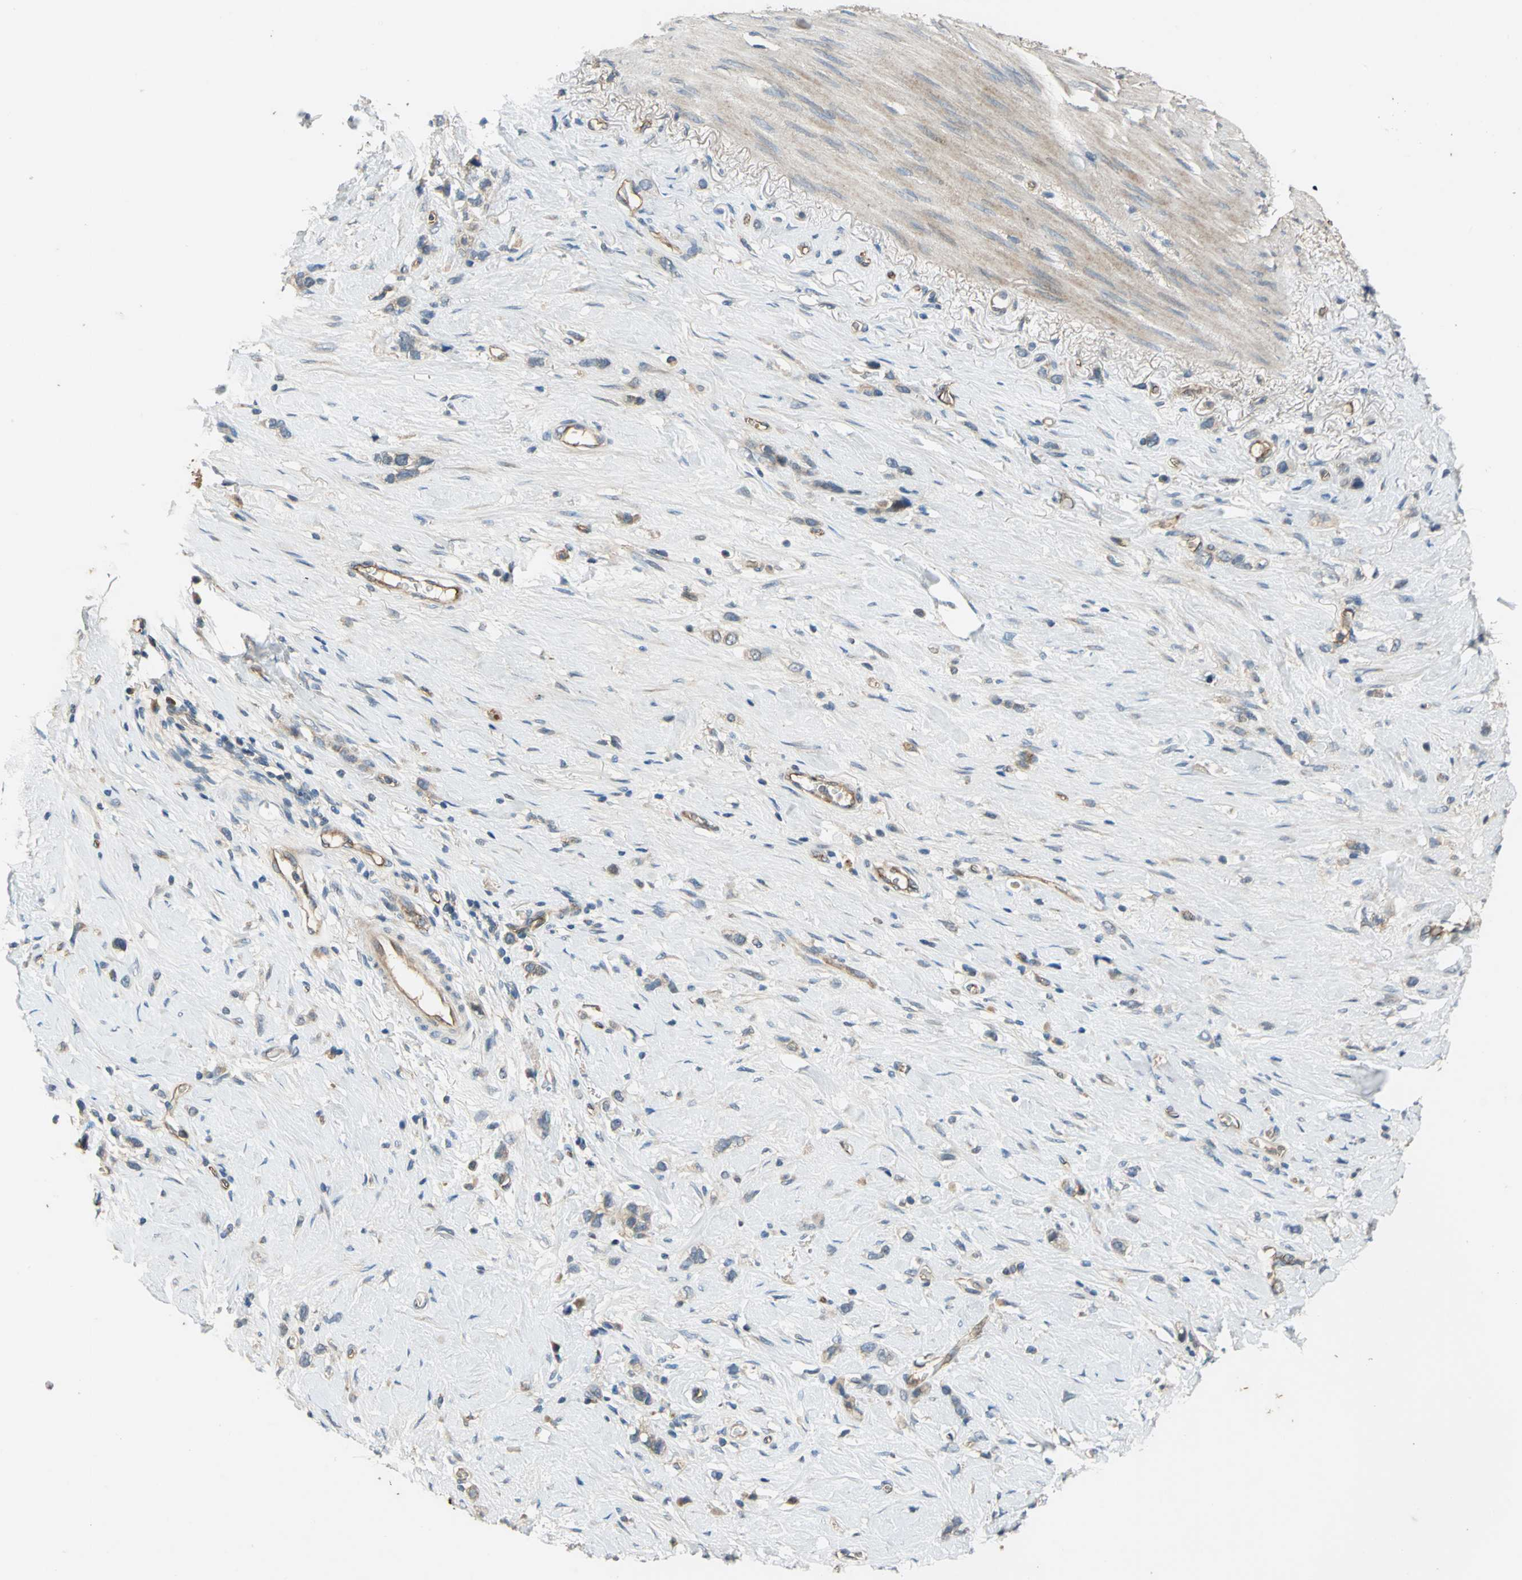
{"staining": {"intensity": "weak", "quantity": "25%-75%", "location": "cytoplasmic/membranous"}, "tissue": "stomach cancer", "cell_type": "Tumor cells", "image_type": "cancer", "snomed": [{"axis": "morphology", "description": "Normal tissue, NOS"}, {"axis": "morphology", "description": "Adenocarcinoma, NOS"}, {"axis": "morphology", "description": "Adenocarcinoma, High grade"}, {"axis": "topography", "description": "Stomach, upper"}, {"axis": "topography", "description": "Stomach"}], "caption": "Immunohistochemistry (IHC) (DAB) staining of stomach adenocarcinoma exhibits weak cytoplasmic/membranous protein expression in about 25%-75% of tumor cells.", "gene": "EMCN", "patient": {"sex": "female", "age": 65}}